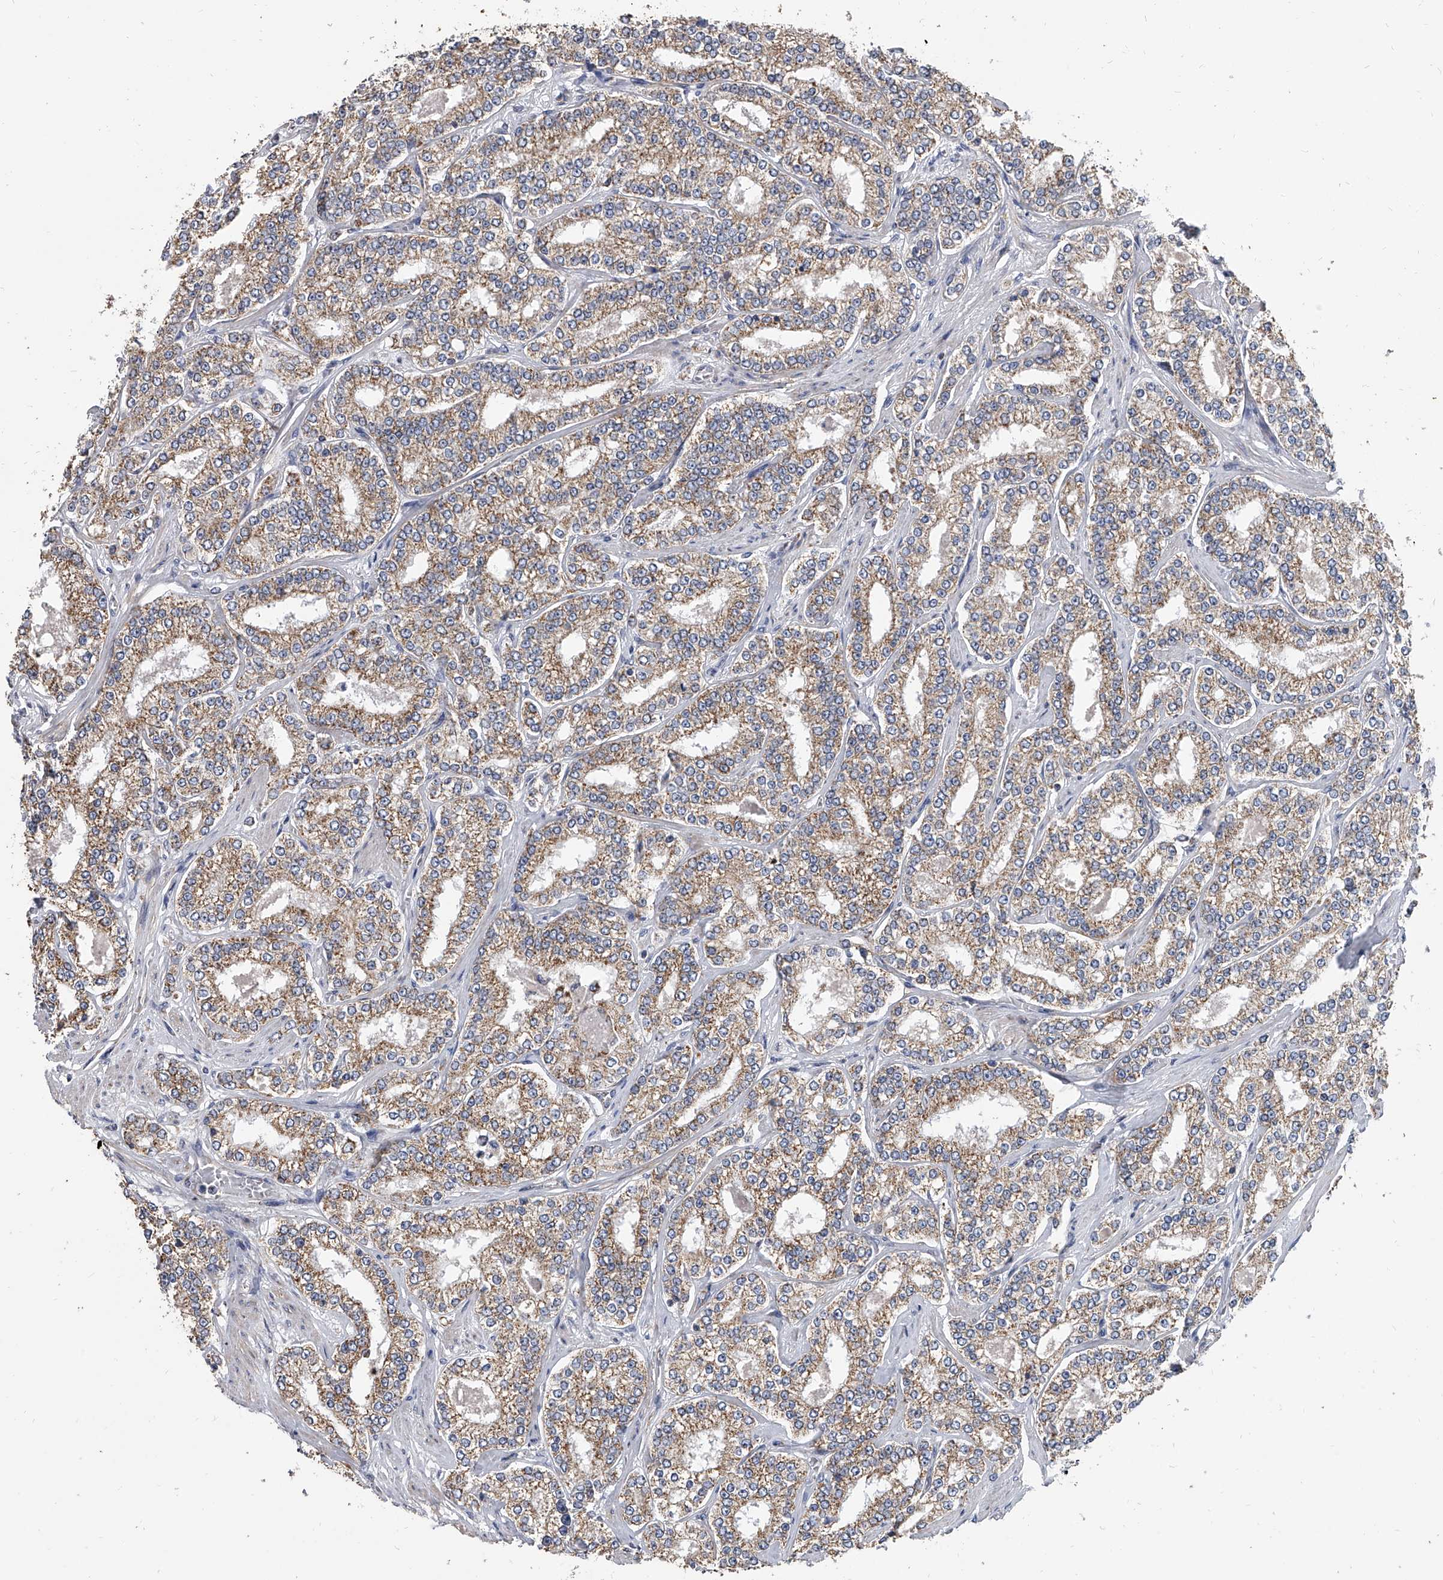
{"staining": {"intensity": "weak", "quantity": ">75%", "location": "cytoplasmic/membranous"}, "tissue": "prostate cancer", "cell_type": "Tumor cells", "image_type": "cancer", "snomed": [{"axis": "morphology", "description": "Normal tissue, NOS"}, {"axis": "morphology", "description": "Adenocarcinoma, High grade"}, {"axis": "topography", "description": "Prostate"}], "caption": "Immunohistochemistry photomicrograph of prostate cancer (high-grade adenocarcinoma) stained for a protein (brown), which shows low levels of weak cytoplasmic/membranous expression in approximately >75% of tumor cells.", "gene": "MRPL28", "patient": {"sex": "male", "age": 83}}